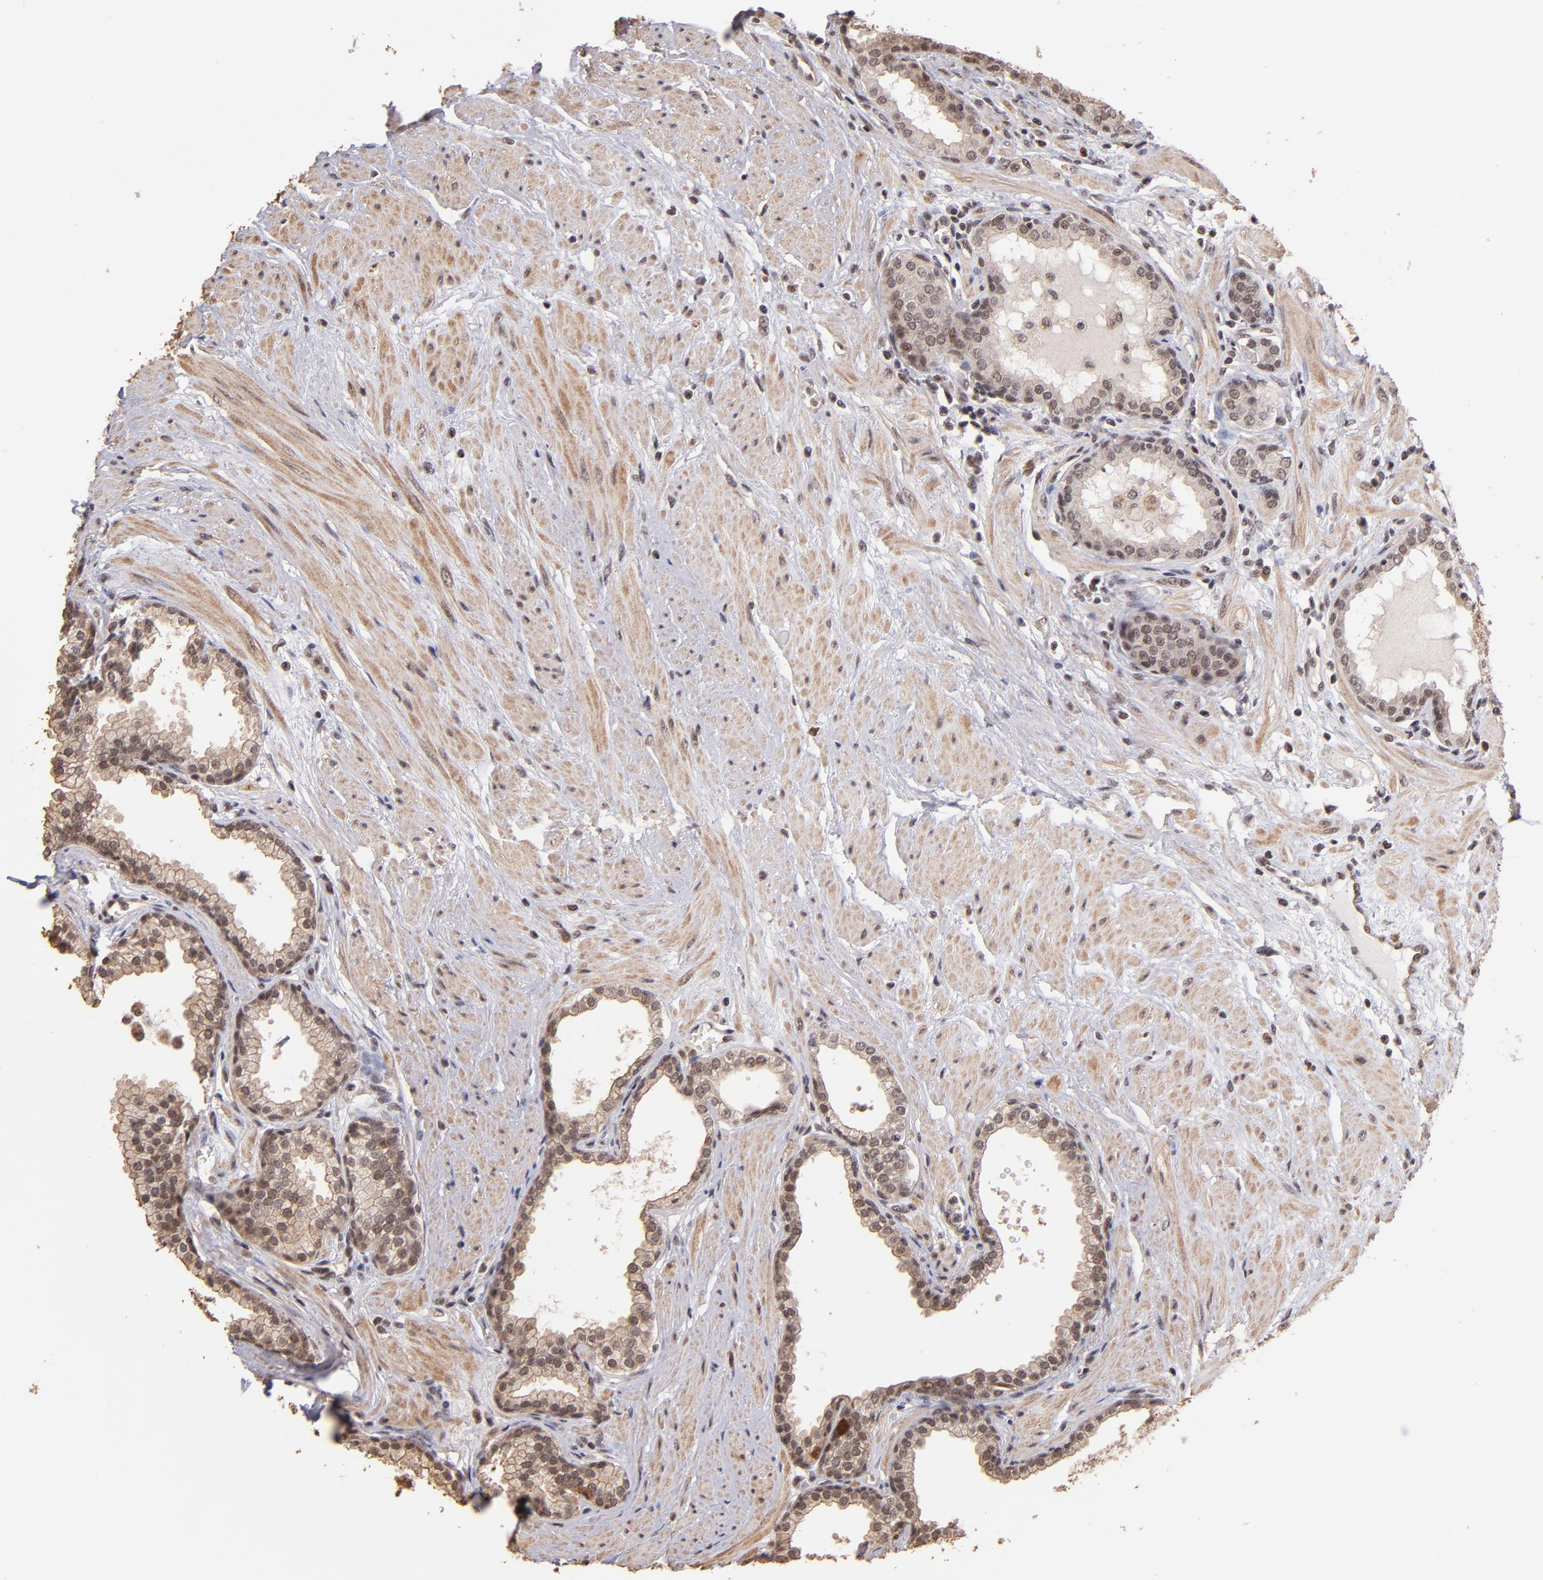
{"staining": {"intensity": "moderate", "quantity": ">75%", "location": "nuclear"}, "tissue": "prostate", "cell_type": "Glandular cells", "image_type": "normal", "snomed": [{"axis": "morphology", "description": "Normal tissue, NOS"}, {"axis": "topography", "description": "Prostate"}], "caption": "Glandular cells exhibit medium levels of moderate nuclear staining in about >75% of cells in normal human prostate. The staining was performed using DAB (3,3'-diaminobenzidine) to visualize the protein expression in brown, while the nuclei were stained in blue with hematoxylin (Magnification: 20x).", "gene": "TERF2", "patient": {"sex": "male", "age": 64}}